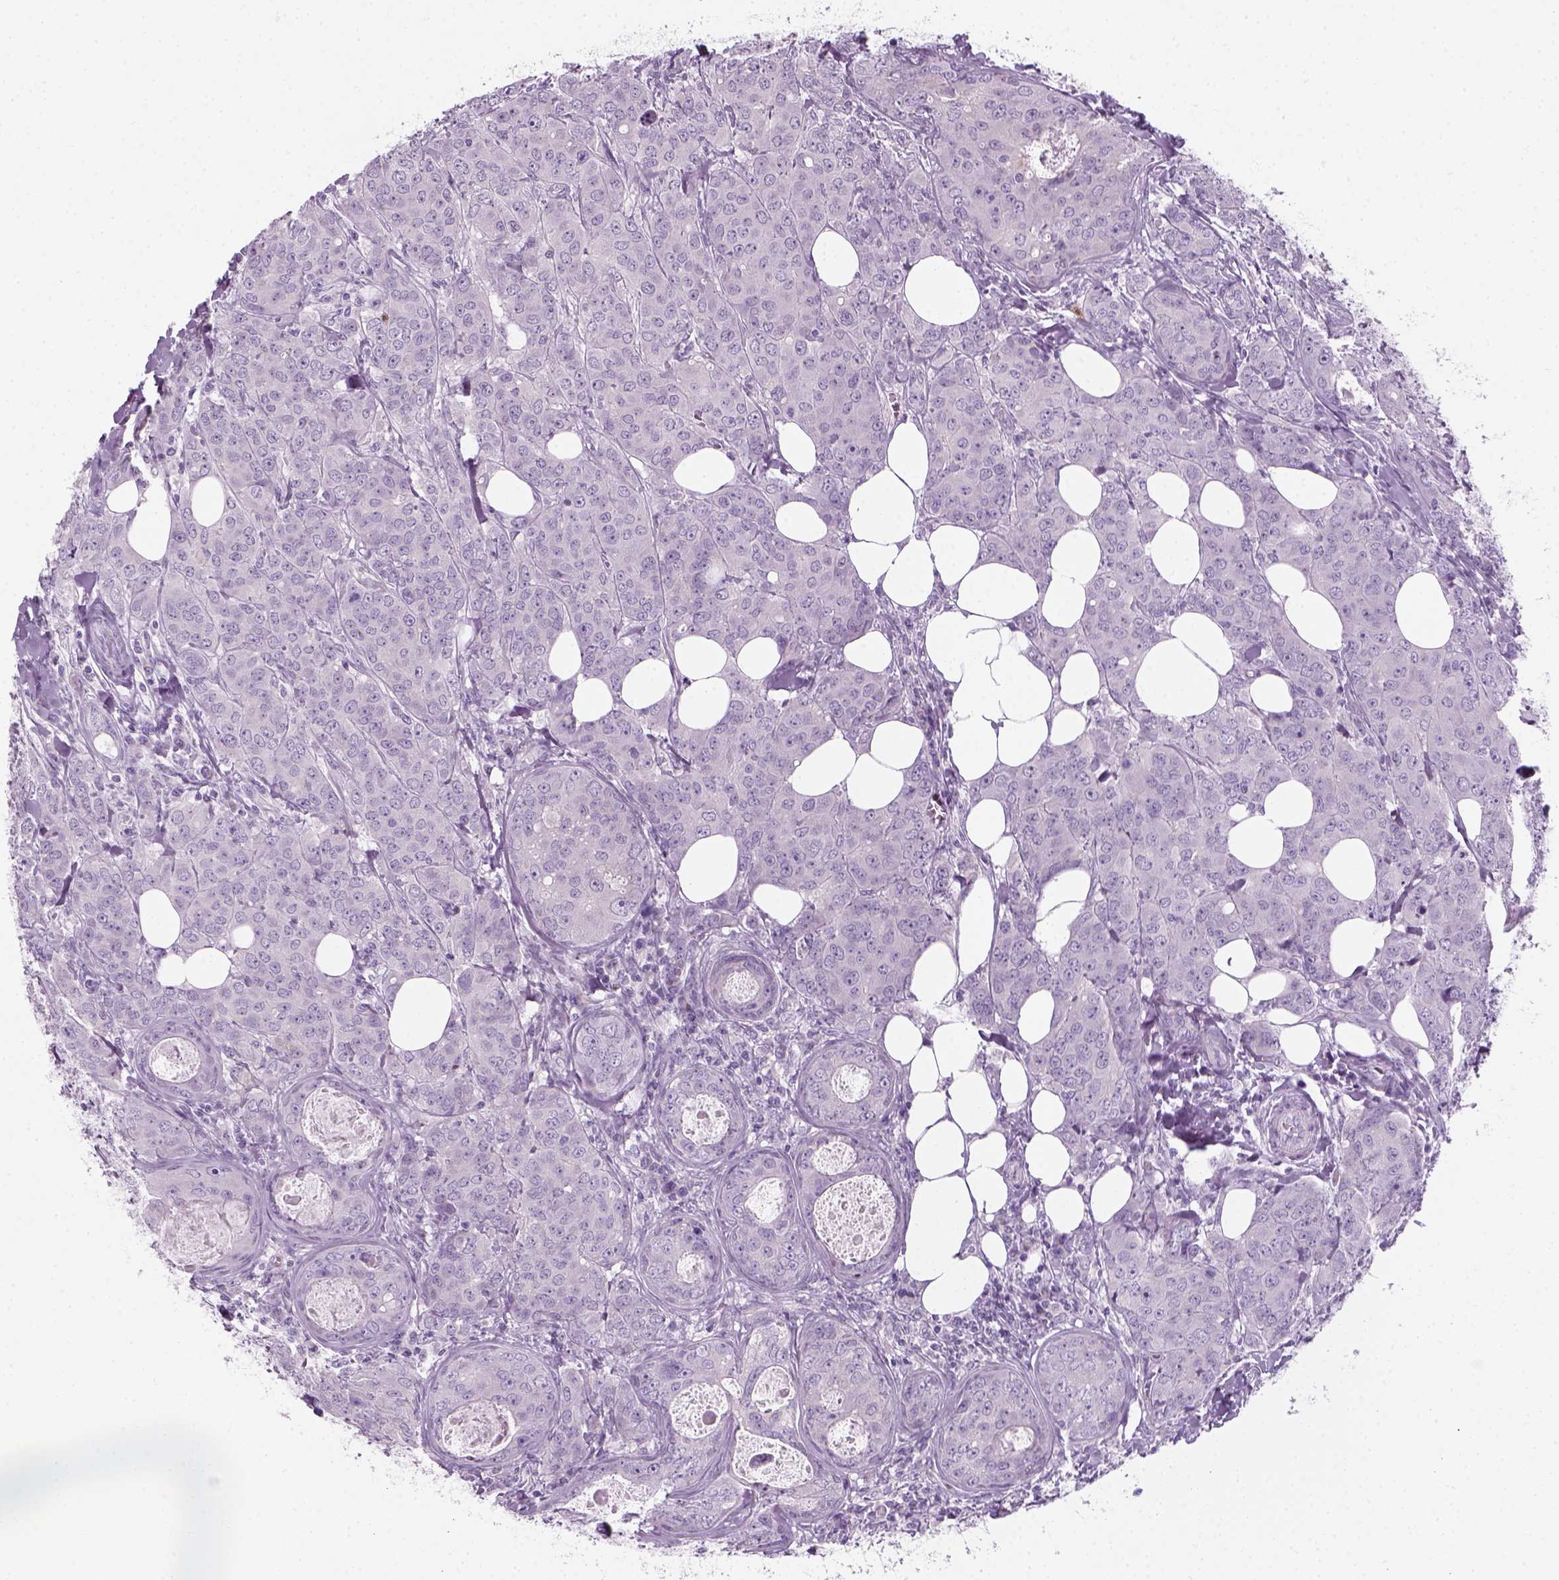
{"staining": {"intensity": "negative", "quantity": "none", "location": "none"}, "tissue": "breast cancer", "cell_type": "Tumor cells", "image_type": "cancer", "snomed": [{"axis": "morphology", "description": "Duct carcinoma"}, {"axis": "topography", "description": "Breast"}], "caption": "A histopathology image of breast intraductal carcinoma stained for a protein reveals no brown staining in tumor cells.", "gene": "IL4", "patient": {"sex": "female", "age": 43}}